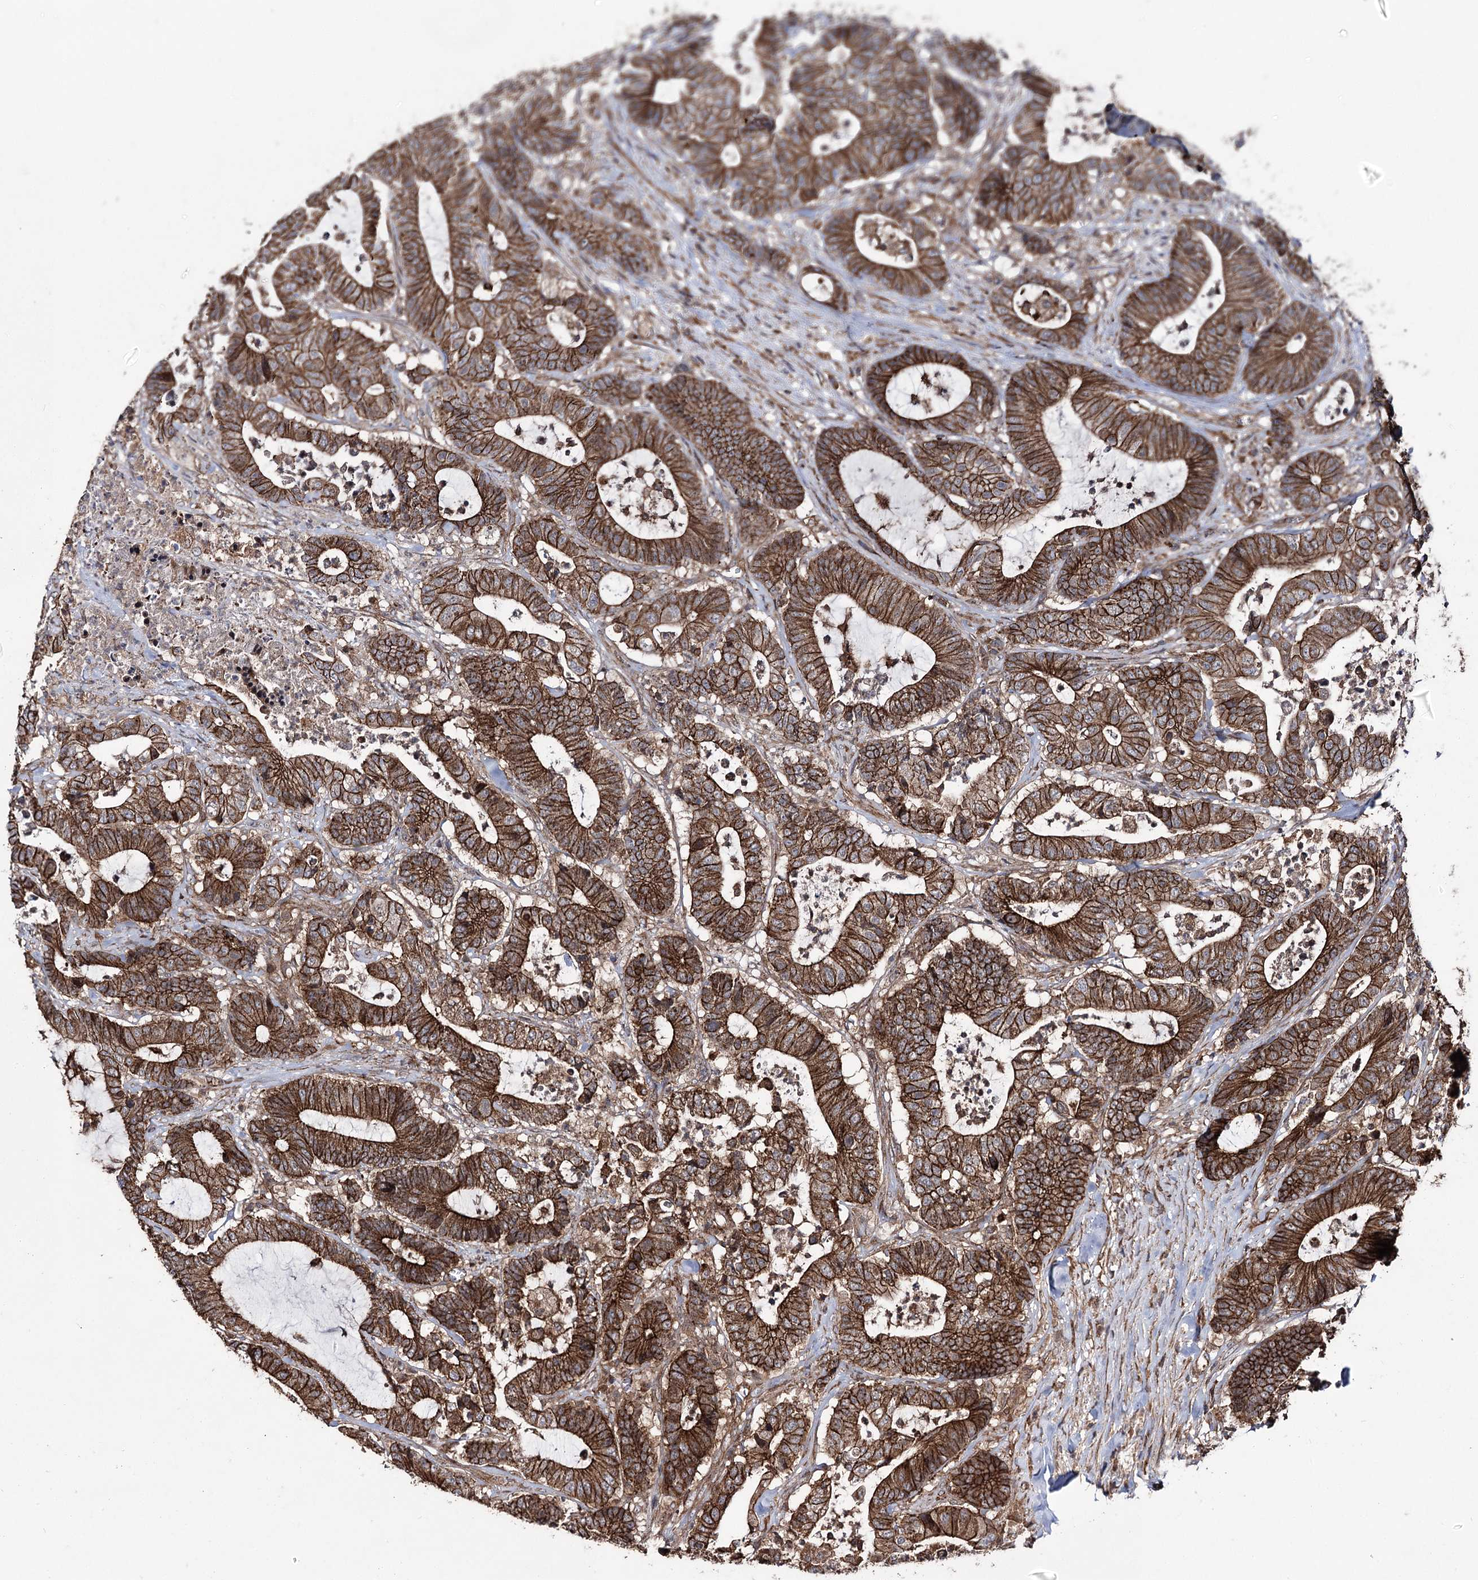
{"staining": {"intensity": "strong", "quantity": ">75%", "location": "cytoplasmic/membranous"}, "tissue": "colorectal cancer", "cell_type": "Tumor cells", "image_type": "cancer", "snomed": [{"axis": "morphology", "description": "Adenocarcinoma, NOS"}, {"axis": "topography", "description": "Colon"}], "caption": "IHC of colorectal adenocarcinoma demonstrates high levels of strong cytoplasmic/membranous expression in approximately >75% of tumor cells.", "gene": "DHX29", "patient": {"sex": "female", "age": 84}}